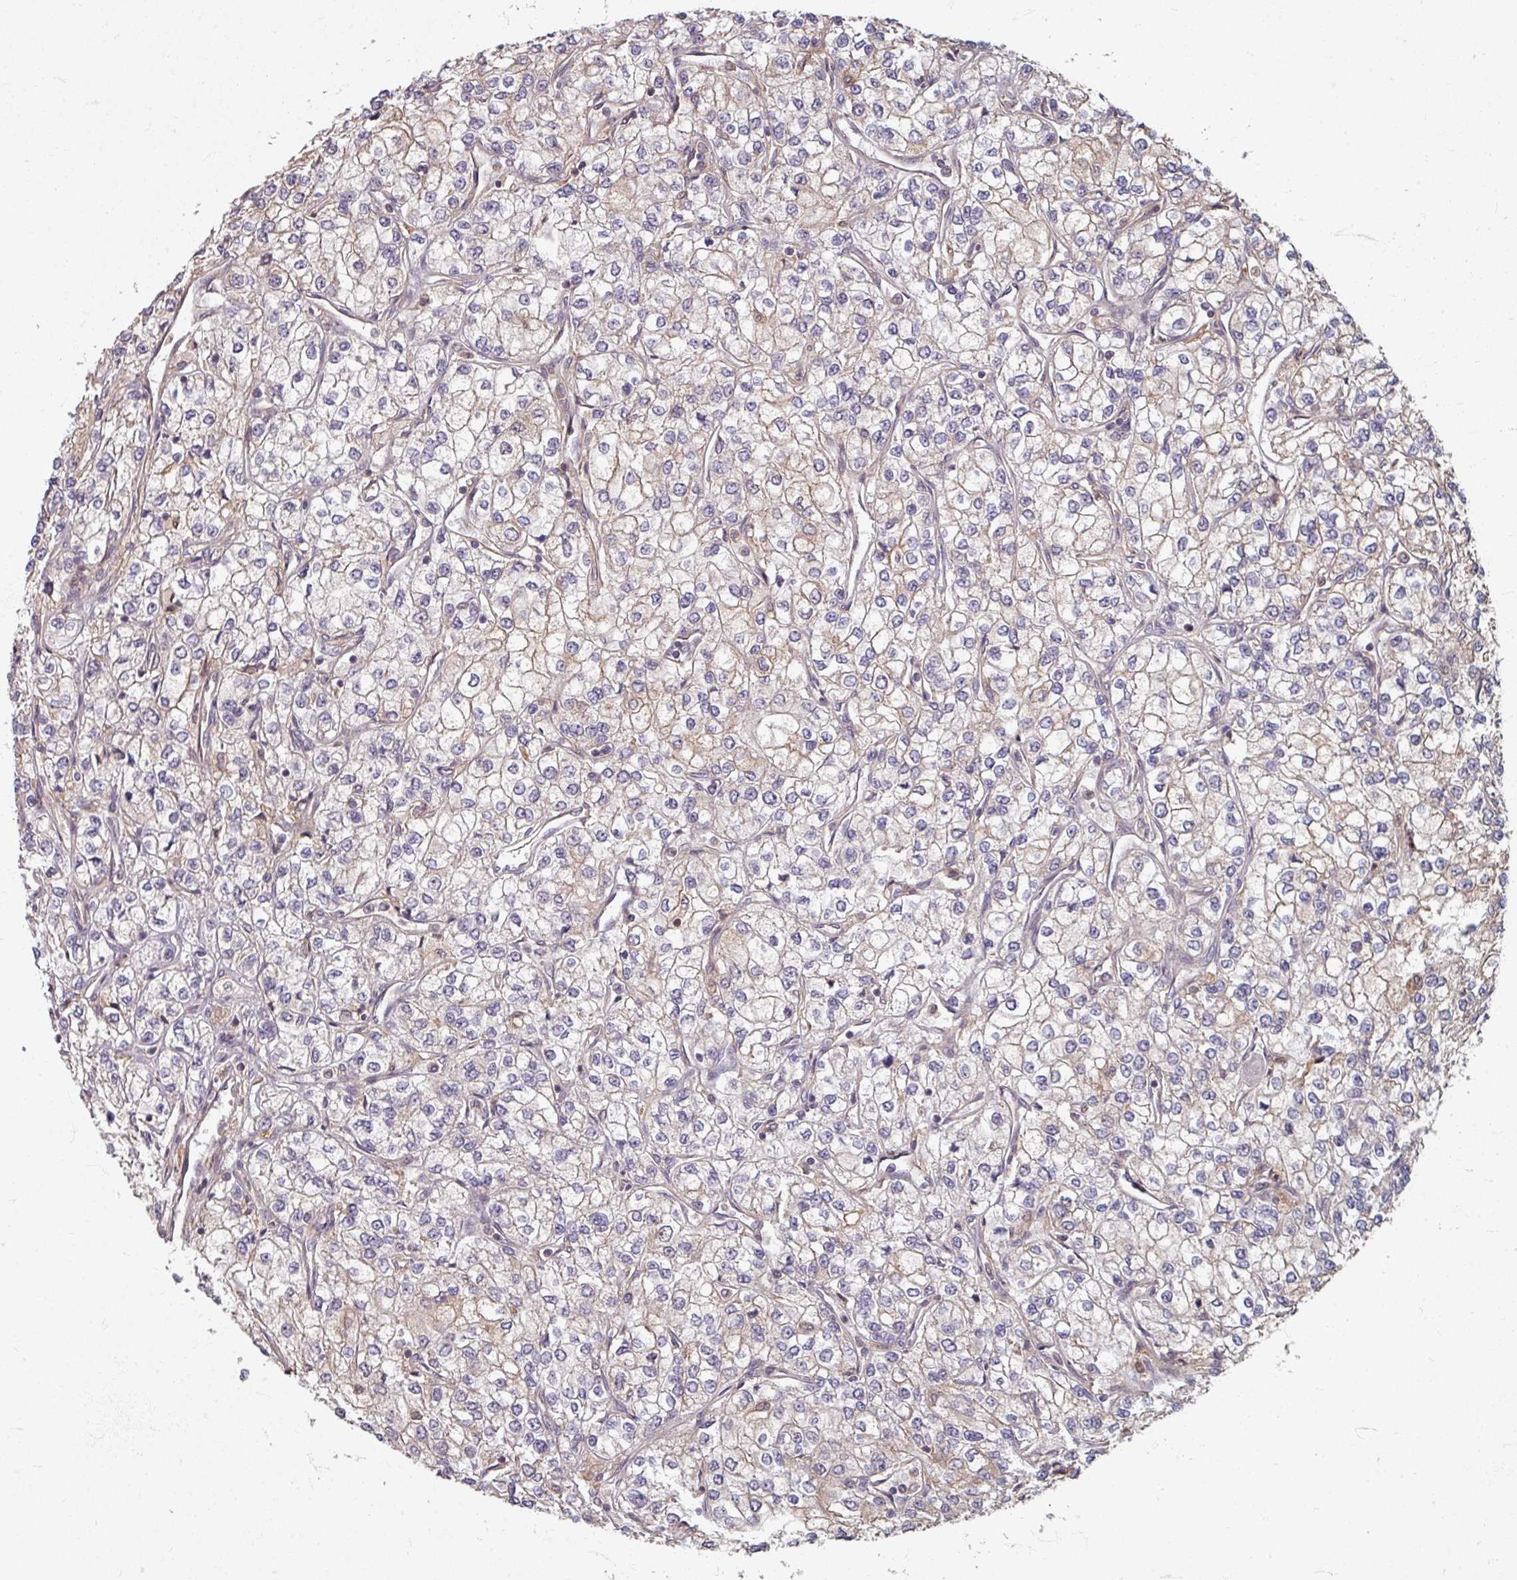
{"staining": {"intensity": "negative", "quantity": "none", "location": "none"}, "tissue": "renal cancer", "cell_type": "Tumor cells", "image_type": "cancer", "snomed": [{"axis": "morphology", "description": "Adenocarcinoma, NOS"}, {"axis": "topography", "description": "Kidney"}], "caption": "An immunohistochemistry (IHC) photomicrograph of renal cancer is shown. There is no staining in tumor cells of renal cancer. The staining was performed using DAB (3,3'-diaminobenzidine) to visualize the protein expression in brown, while the nuclei were stained in blue with hematoxylin (Magnification: 20x).", "gene": "STAM", "patient": {"sex": "male", "age": 80}}